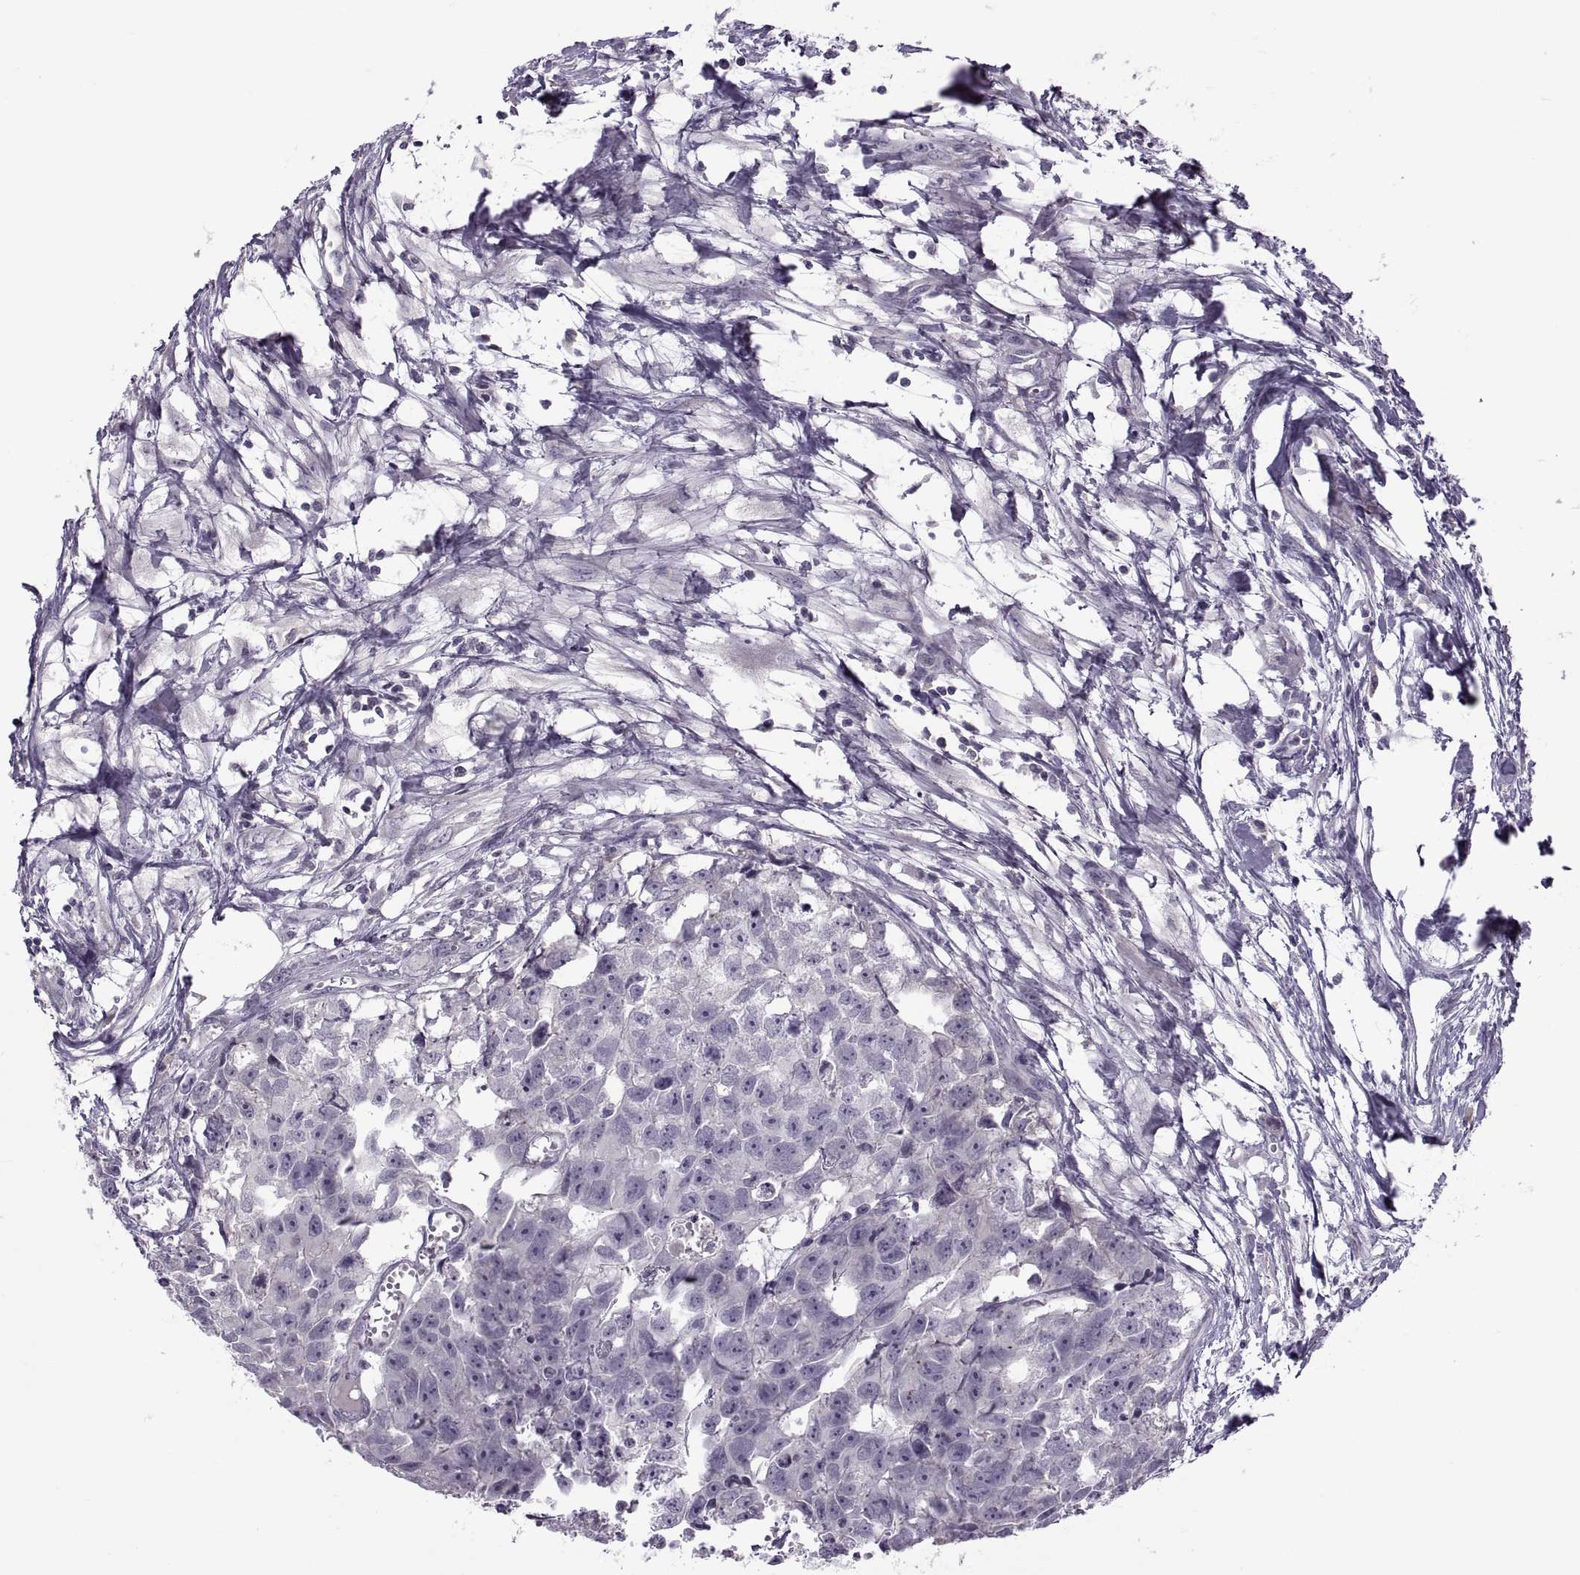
{"staining": {"intensity": "negative", "quantity": "none", "location": "none"}, "tissue": "testis cancer", "cell_type": "Tumor cells", "image_type": "cancer", "snomed": [{"axis": "morphology", "description": "Carcinoma, Embryonal, NOS"}, {"axis": "morphology", "description": "Teratoma, malignant, NOS"}, {"axis": "topography", "description": "Testis"}], "caption": "Testis cancer (teratoma (malignant)) was stained to show a protein in brown. There is no significant staining in tumor cells. (DAB (3,3'-diaminobenzidine) IHC, high magnification).", "gene": "RSPH6A", "patient": {"sex": "male", "age": 44}}